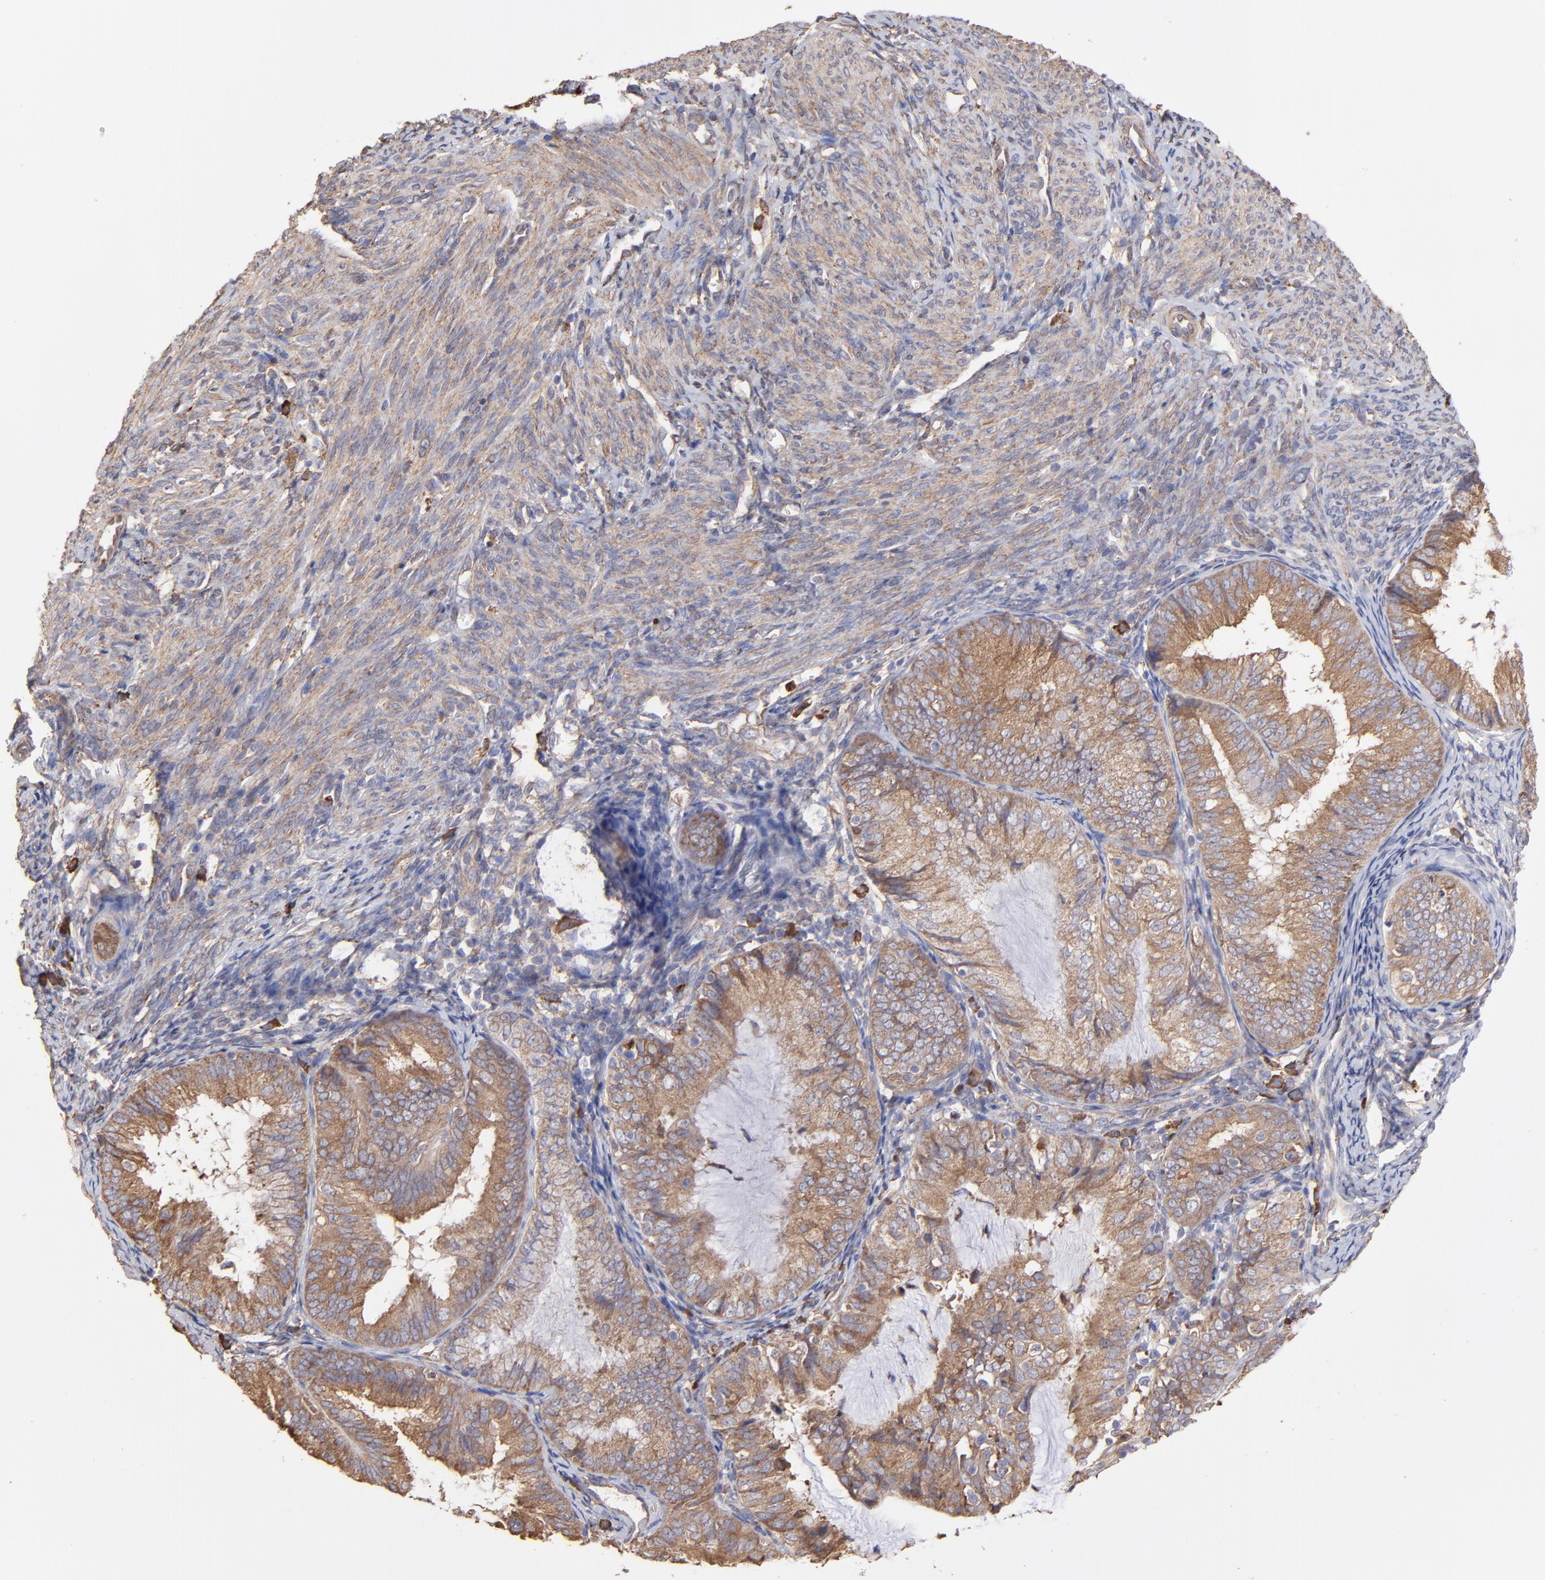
{"staining": {"intensity": "moderate", "quantity": ">75%", "location": "cytoplasmic/membranous"}, "tissue": "endometrial cancer", "cell_type": "Tumor cells", "image_type": "cancer", "snomed": [{"axis": "morphology", "description": "Adenocarcinoma, NOS"}, {"axis": "topography", "description": "Endometrium"}], "caption": "This is an image of IHC staining of endometrial cancer, which shows moderate positivity in the cytoplasmic/membranous of tumor cells.", "gene": "PFKM", "patient": {"sex": "female", "age": 66}}